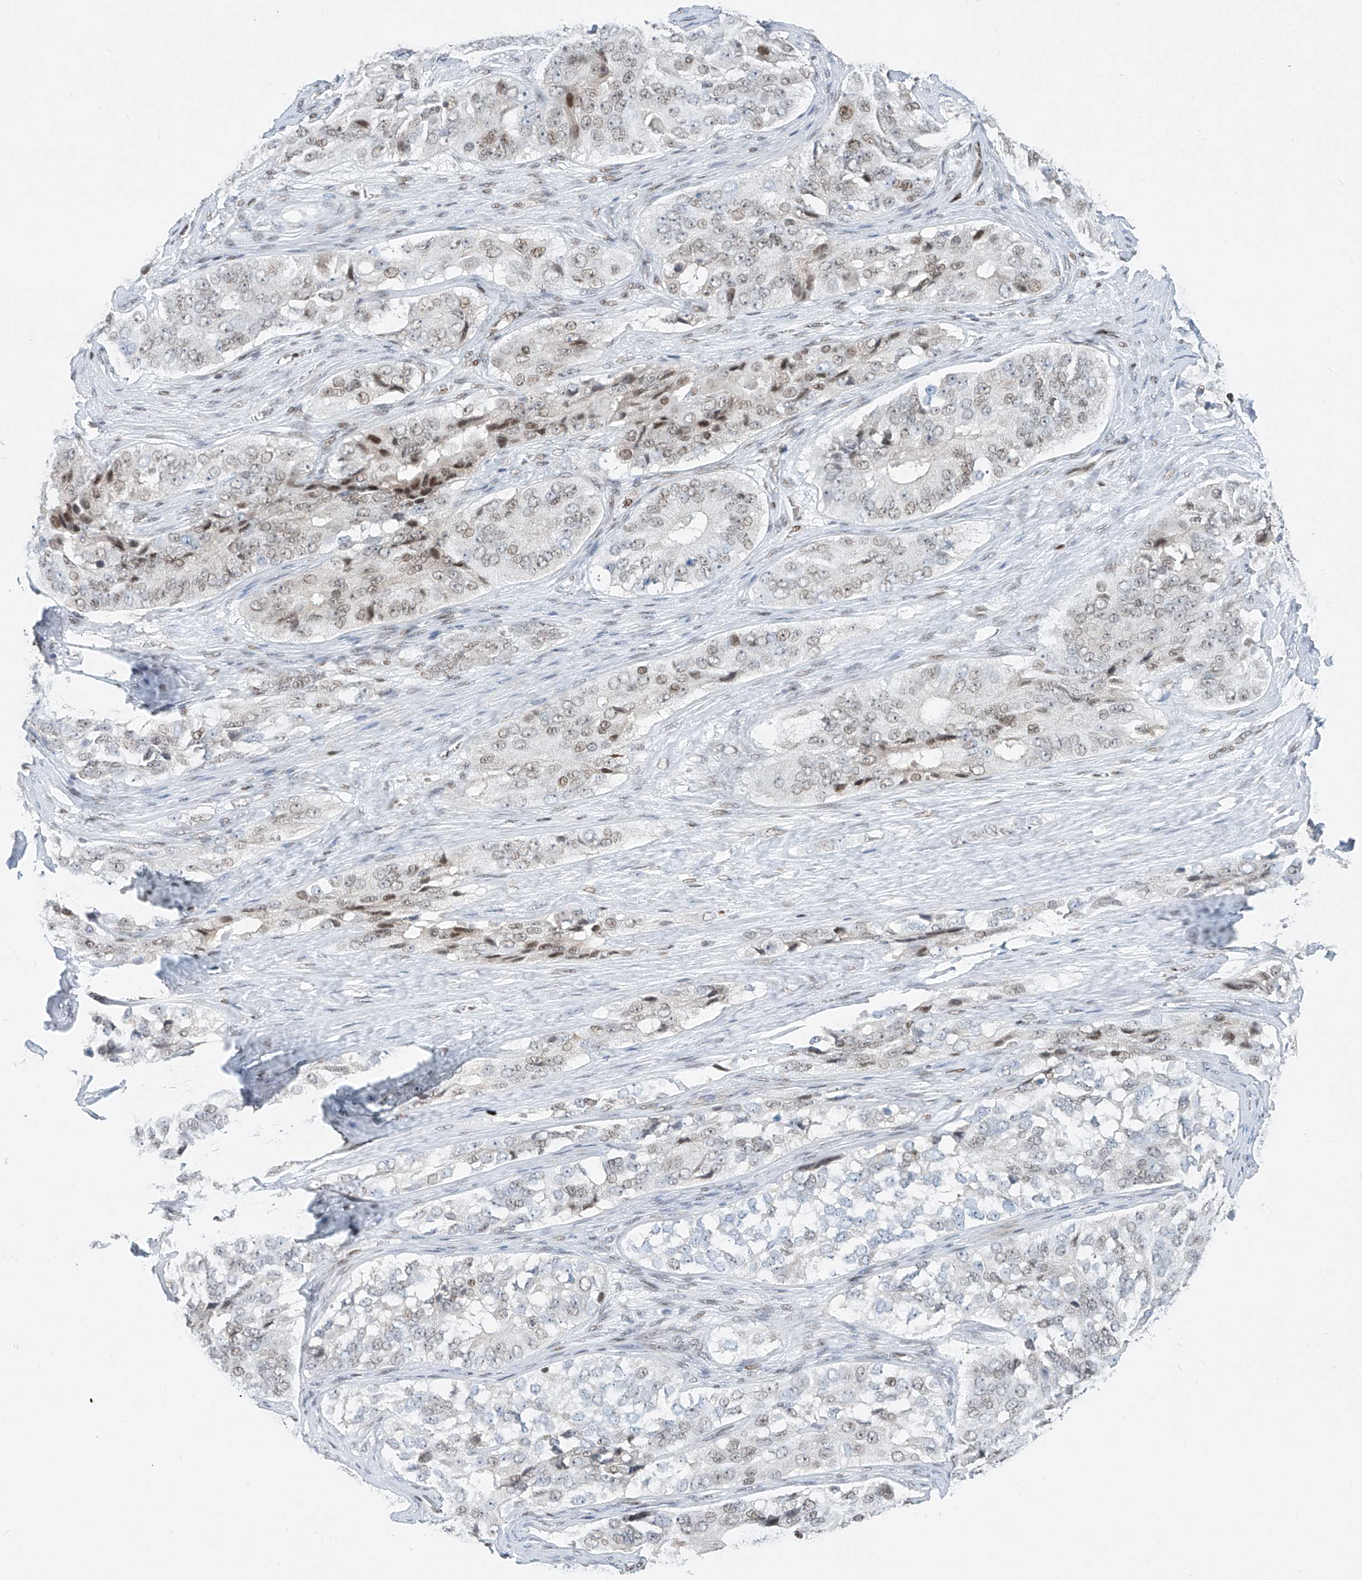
{"staining": {"intensity": "weak", "quantity": "25%-75%", "location": "nuclear"}, "tissue": "ovarian cancer", "cell_type": "Tumor cells", "image_type": "cancer", "snomed": [{"axis": "morphology", "description": "Carcinoma, endometroid"}, {"axis": "topography", "description": "Ovary"}], "caption": "A high-resolution histopathology image shows immunohistochemistry (IHC) staining of ovarian cancer, which exhibits weak nuclear staining in approximately 25%-75% of tumor cells. The protein of interest is stained brown, and the nuclei are stained in blue (DAB IHC with brightfield microscopy, high magnification).", "gene": "TAF4", "patient": {"sex": "female", "age": 51}}